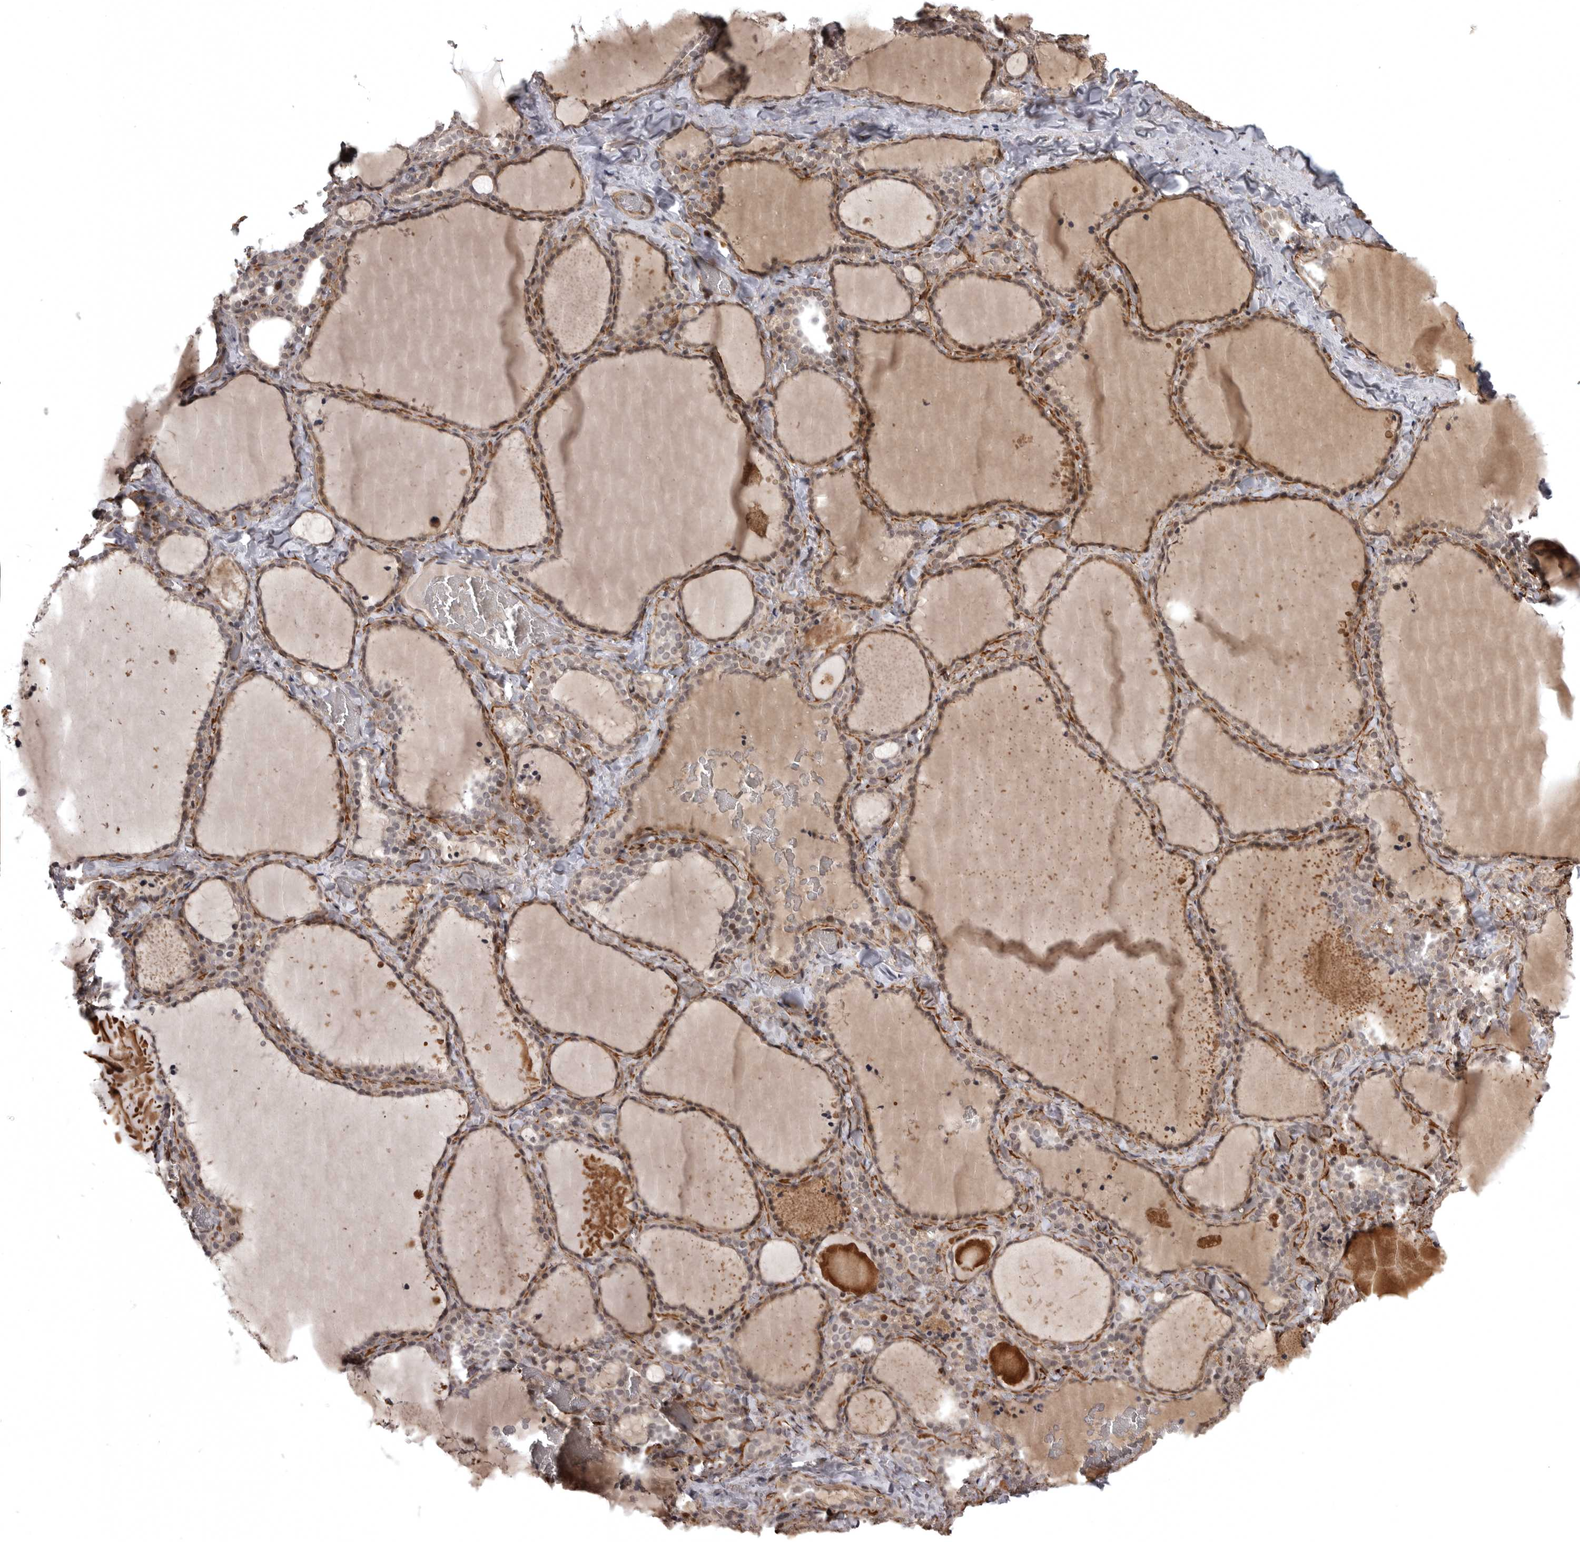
{"staining": {"intensity": "moderate", "quantity": "25%-75%", "location": "cytoplasmic/membranous,nuclear"}, "tissue": "thyroid gland", "cell_type": "Glandular cells", "image_type": "normal", "snomed": [{"axis": "morphology", "description": "Normal tissue, NOS"}, {"axis": "topography", "description": "Thyroid gland"}], "caption": "Immunohistochemistry (IHC) histopathology image of benign thyroid gland: human thyroid gland stained using immunohistochemistry displays medium levels of moderate protein expression localized specifically in the cytoplasmic/membranous,nuclear of glandular cells, appearing as a cytoplasmic/membranous,nuclear brown color.", "gene": "SNX16", "patient": {"sex": "female", "age": 22}}